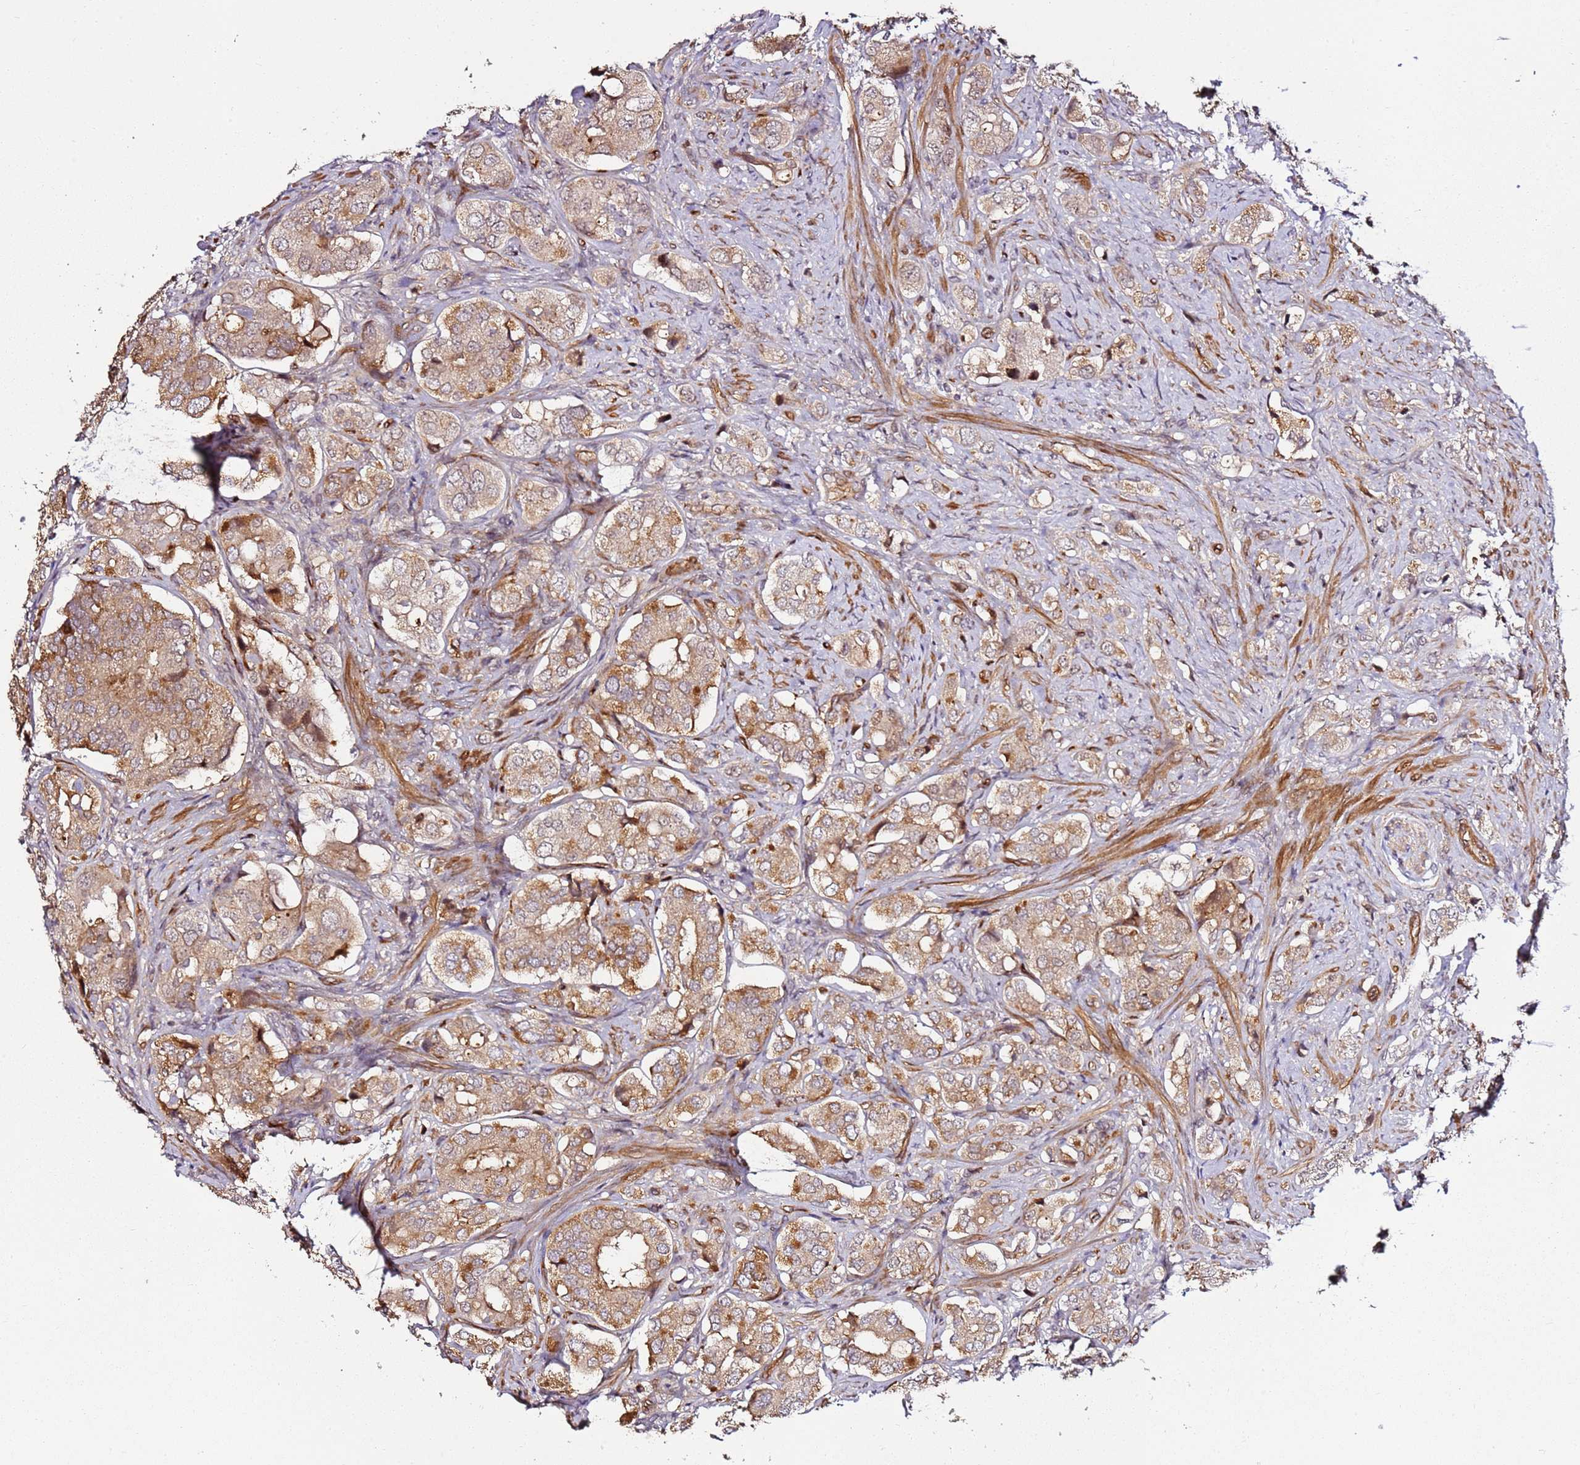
{"staining": {"intensity": "moderate", "quantity": ">75%", "location": "cytoplasmic/membranous"}, "tissue": "prostate cancer", "cell_type": "Tumor cells", "image_type": "cancer", "snomed": [{"axis": "morphology", "description": "Adenocarcinoma, High grade"}, {"axis": "topography", "description": "Prostate"}], "caption": "High-grade adenocarcinoma (prostate) tissue displays moderate cytoplasmic/membranous expression in approximately >75% of tumor cells The staining is performed using DAB (3,3'-diaminobenzidine) brown chromogen to label protein expression. The nuclei are counter-stained blue using hematoxylin.", "gene": "CCNYL1", "patient": {"sex": "male", "age": 65}}